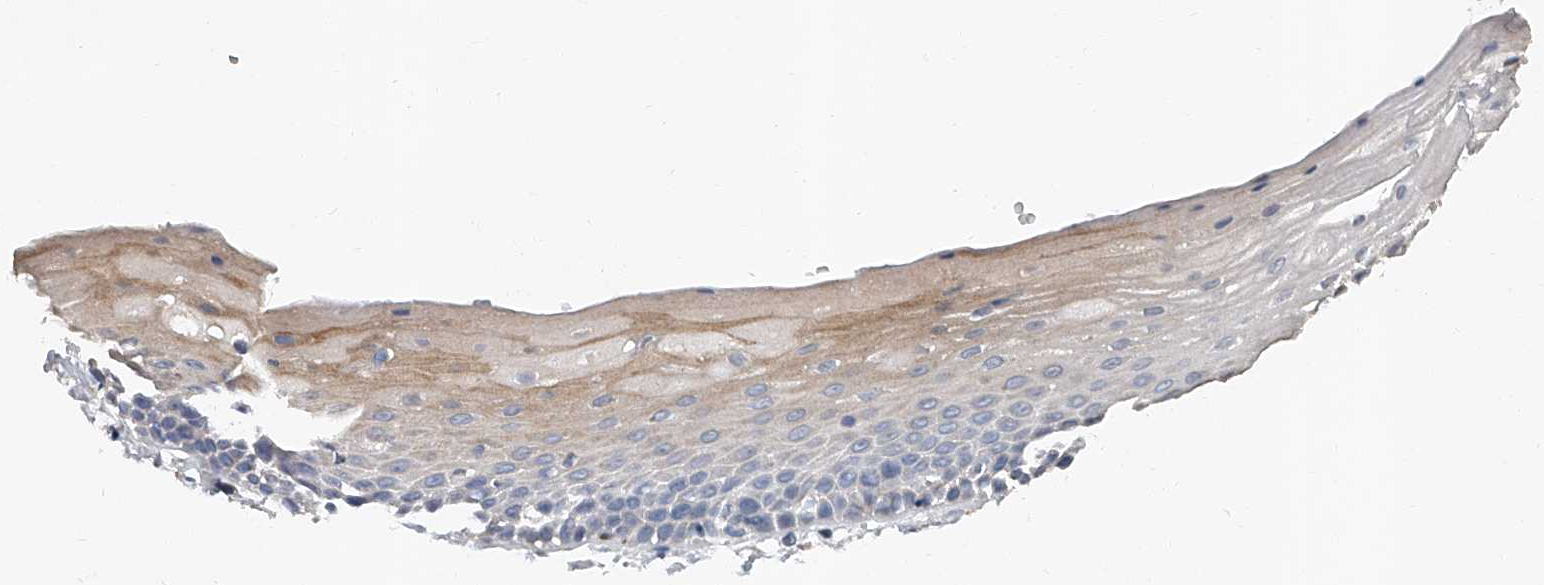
{"staining": {"intensity": "negative", "quantity": "none", "location": "none"}, "tissue": "oral mucosa", "cell_type": "Squamous epithelial cells", "image_type": "normal", "snomed": [{"axis": "morphology", "description": "Normal tissue, NOS"}, {"axis": "topography", "description": "Oral tissue"}], "caption": "Squamous epithelial cells show no significant positivity in unremarkable oral mucosa. Brightfield microscopy of immunohistochemistry (IHC) stained with DAB (3,3'-diaminobenzidine) (brown) and hematoxylin (blue), captured at high magnification.", "gene": "JAG2", "patient": {"sex": "female", "age": 76}}